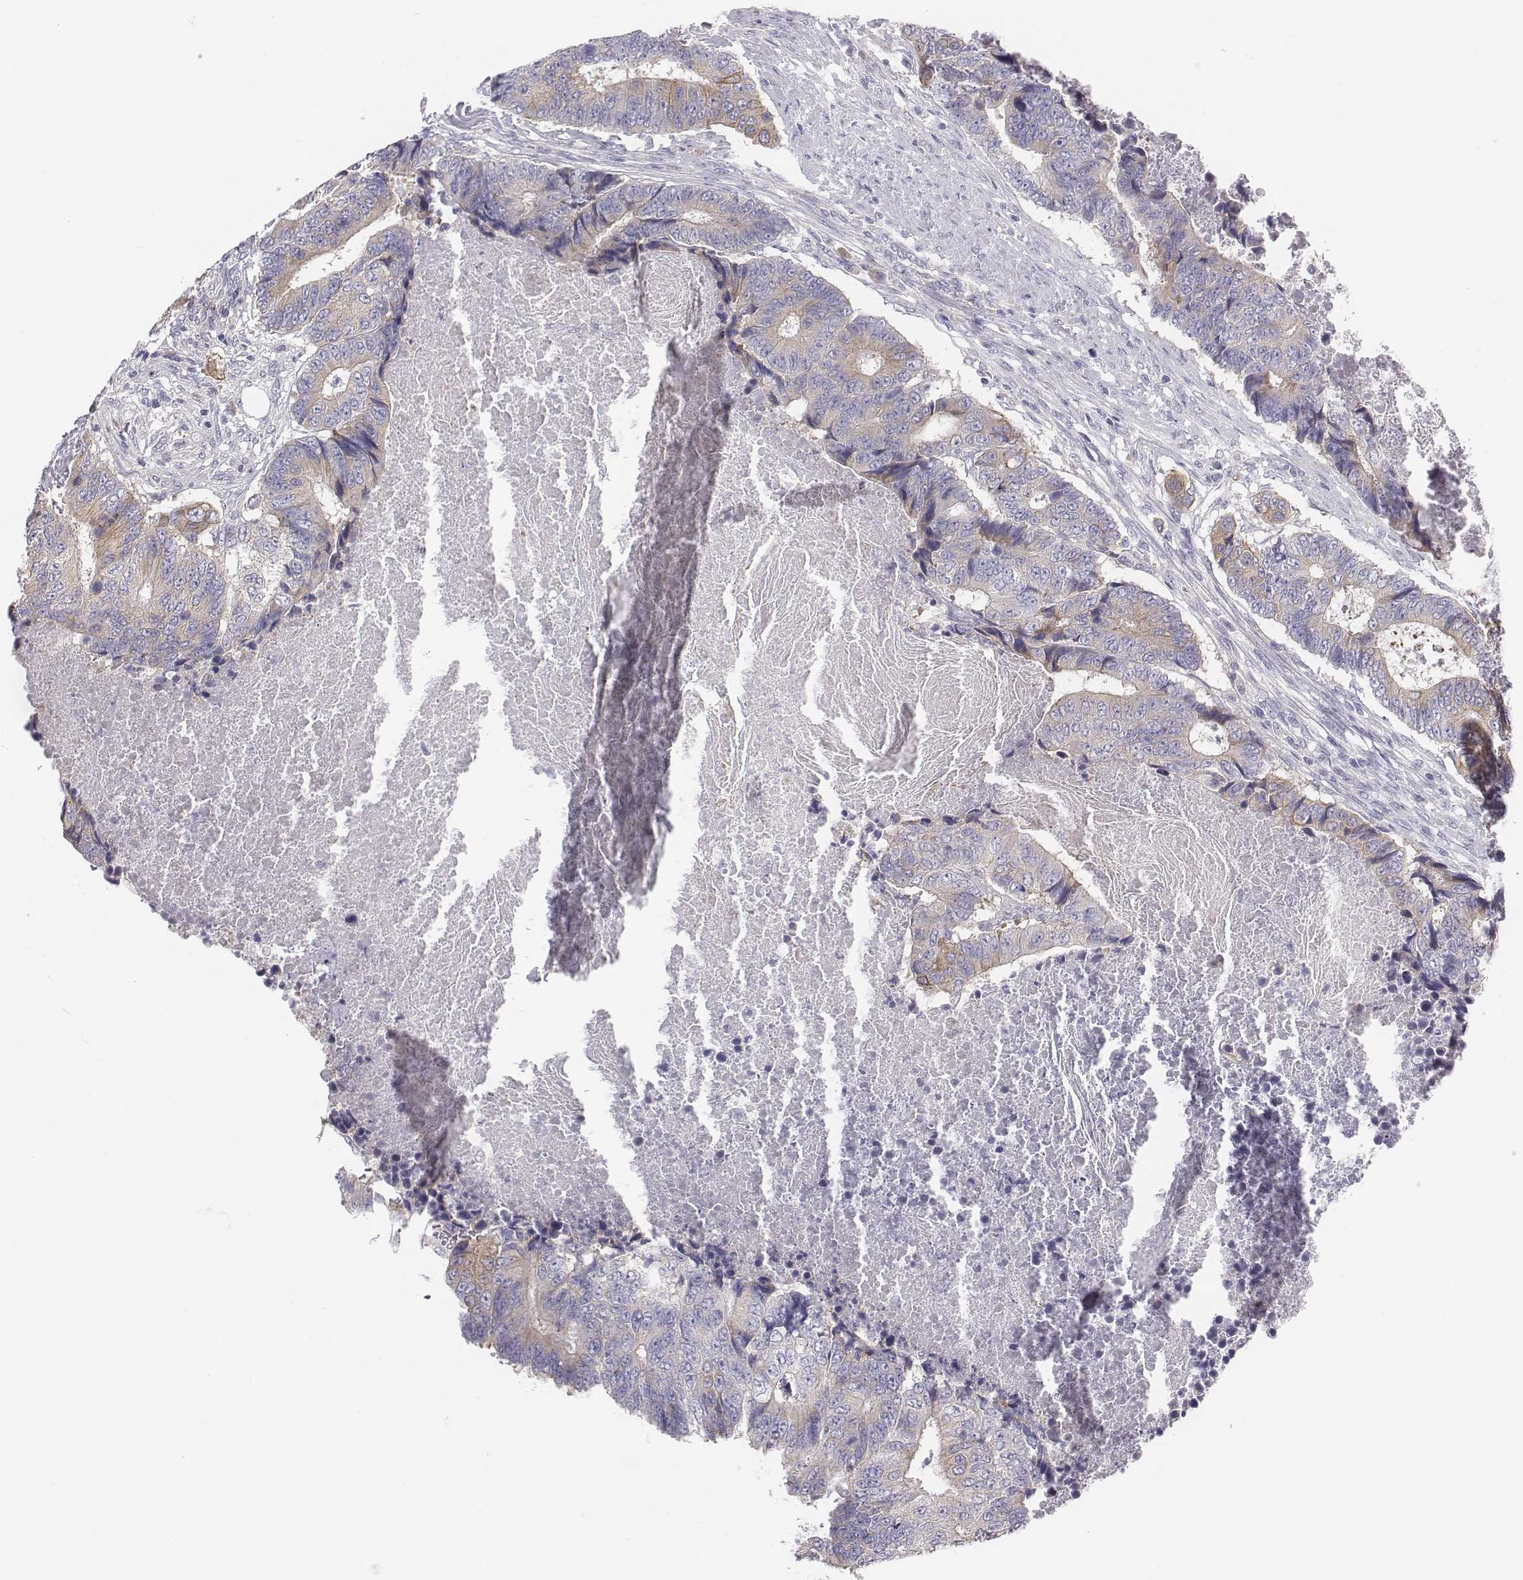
{"staining": {"intensity": "weak", "quantity": "<25%", "location": "cytoplasmic/membranous"}, "tissue": "colorectal cancer", "cell_type": "Tumor cells", "image_type": "cancer", "snomed": [{"axis": "morphology", "description": "Adenocarcinoma, NOS"}, {"axis": "topography", "description": "Colon"}], "caption": "A micrograph of colorectal cancer stained for a protein shows no brown staining in tumor cells.", "gene": "CHST14", "patient": {"sex": "female", "age": 48}}